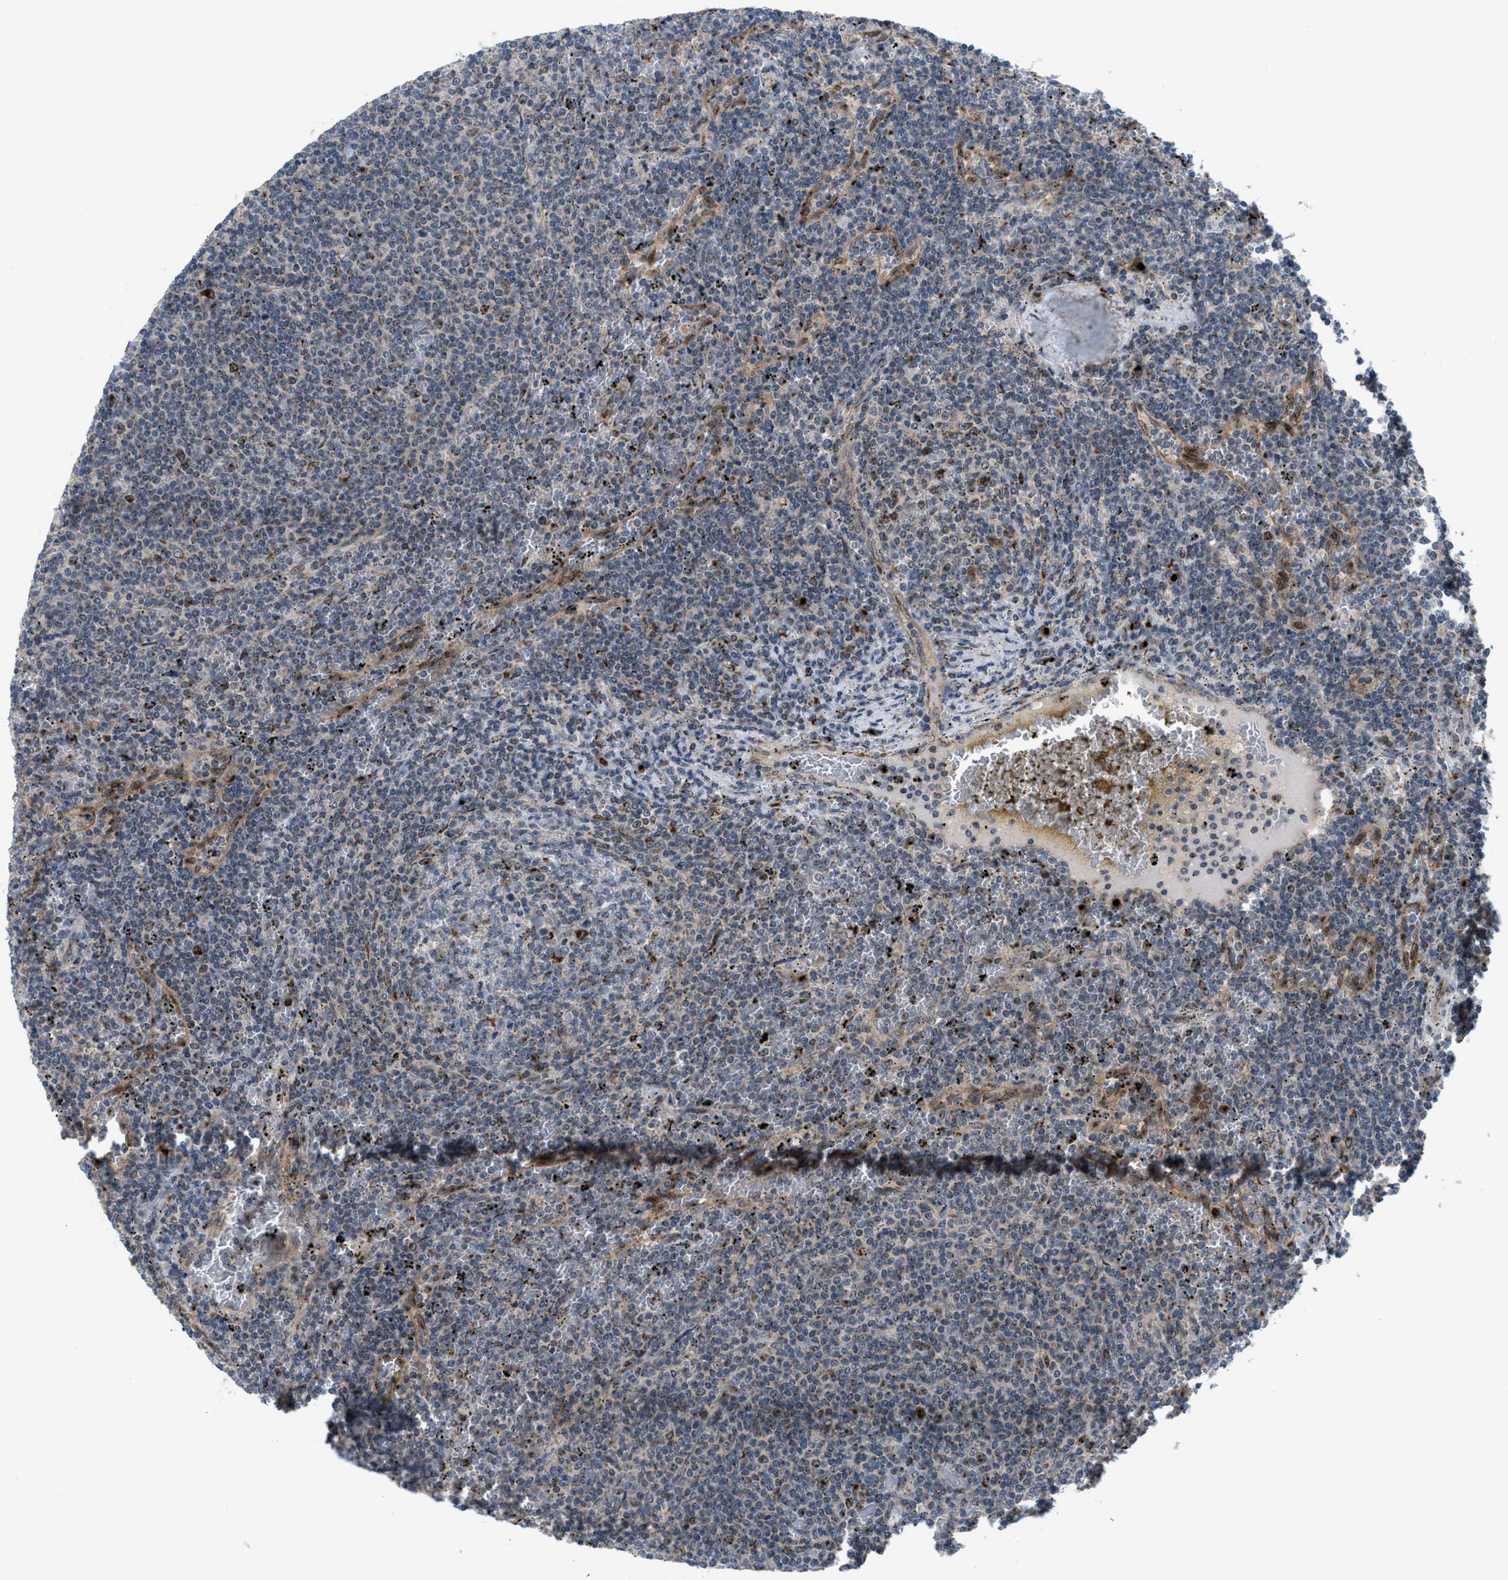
{"staining": {"intensity": "negative", "quantity": "none", "location": "none"}, "tissue": "lymphoma", "cell_type": "Tumor cells", "image_type": "cancer", "snomed": [{"axis": "morphology", "description": "Malignant lymphoma, non-Hodgkin's type, Low grade"}, {"axis": "topography", "description": "Spleen"}], "caption": "DAB (3,3'-diaminobenzidine) immunohistochemical staining of human low-grade malignant lymphoma, non-Hodgkin's type displays no significant positivity in tumor cells. Nuclei are stained in blue.", "gene": "SLC38A10", "patient": {"sex": "female", "age": 50}}